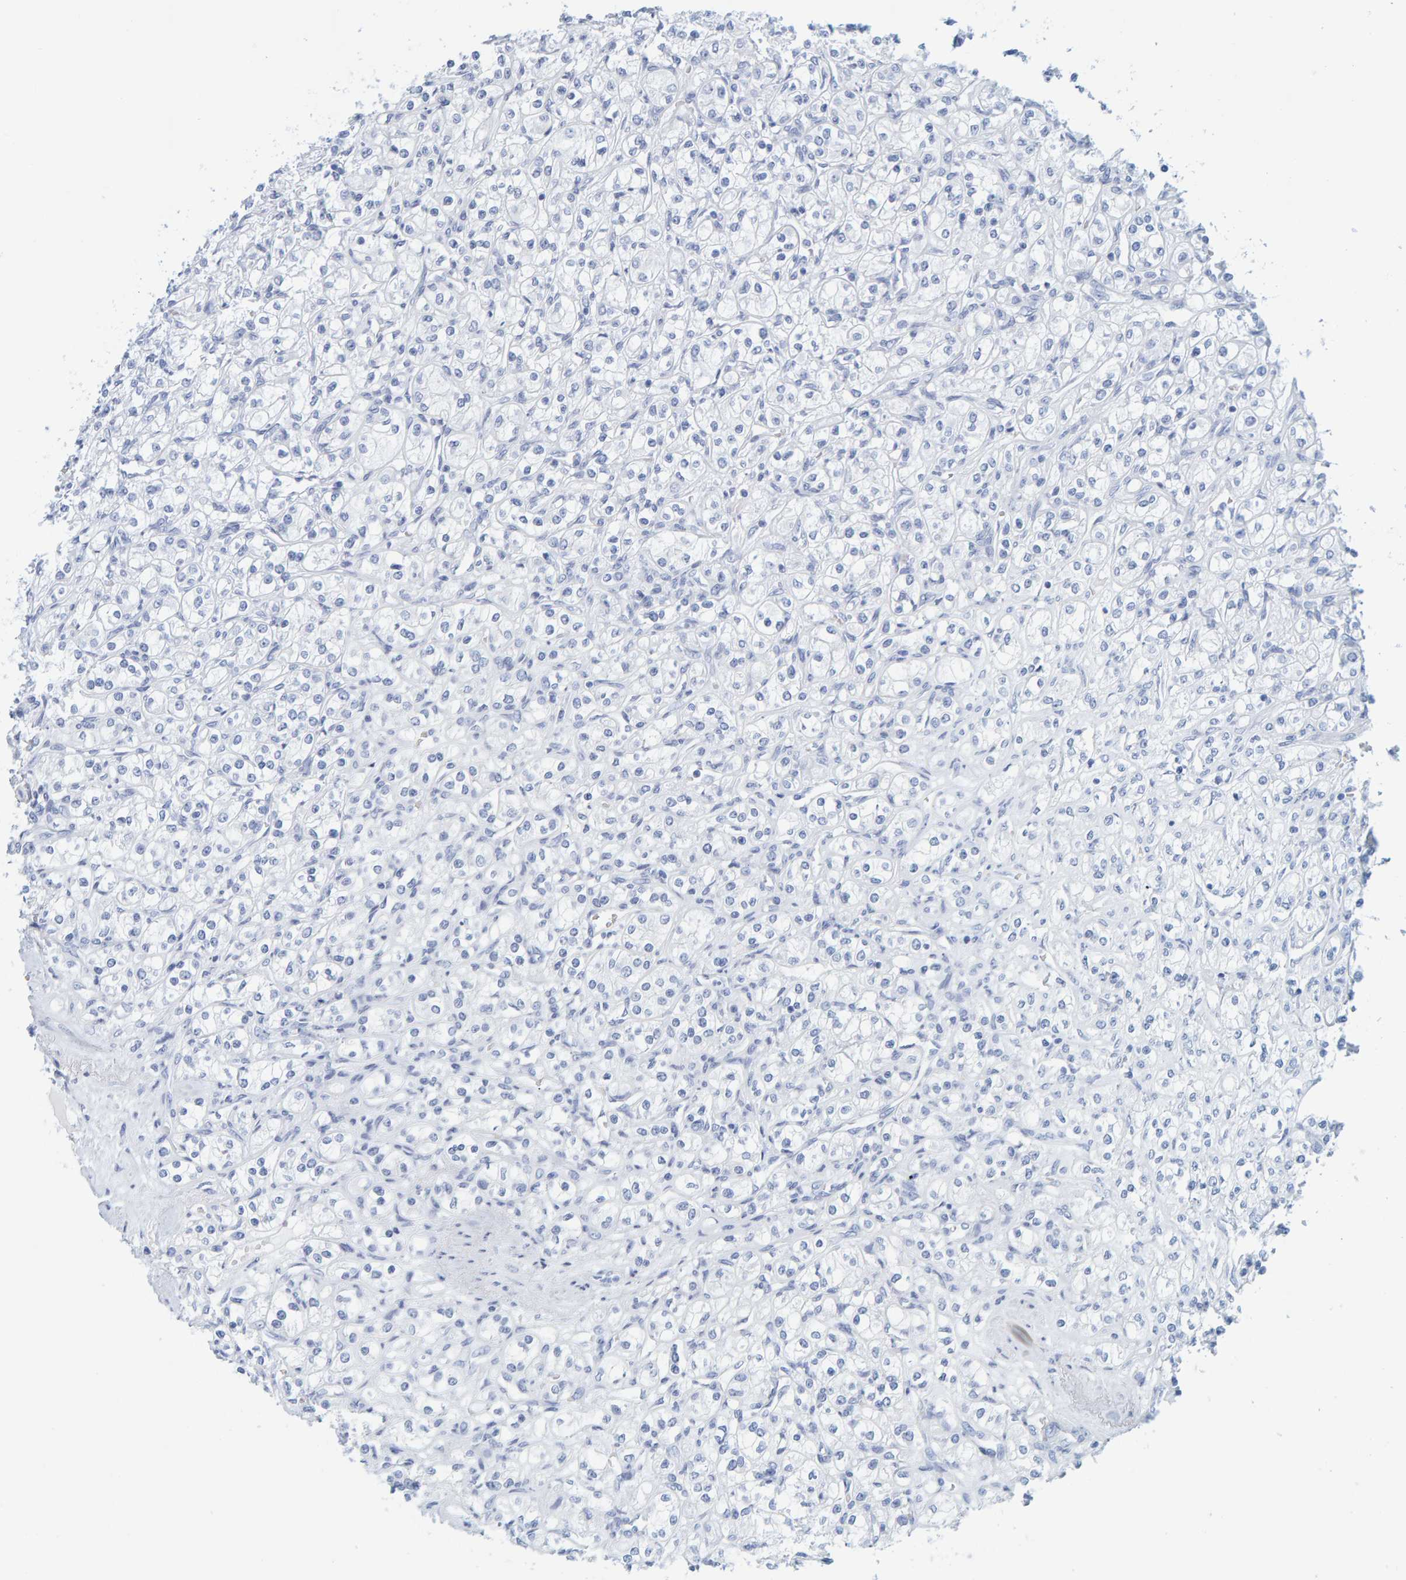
{"staining": {"intensity": "negative", "quantity": "none", "location": "none"}, "tissue": "renal cancer", "cell_type": "Tumor cells", "image_type": "cancer", "snomed": [{"axis": "morphology", "description": "Adenocarcinoma, NOS"}, {"axis": "topography", "description": "Kidney"}], "caption": "Protein analysis of renal cancer (adenocarcinoma) demonstrates no significant expression in tumor cells.", "gene": "SFTPC", "patient": {"sex": "male", "age": 77}}